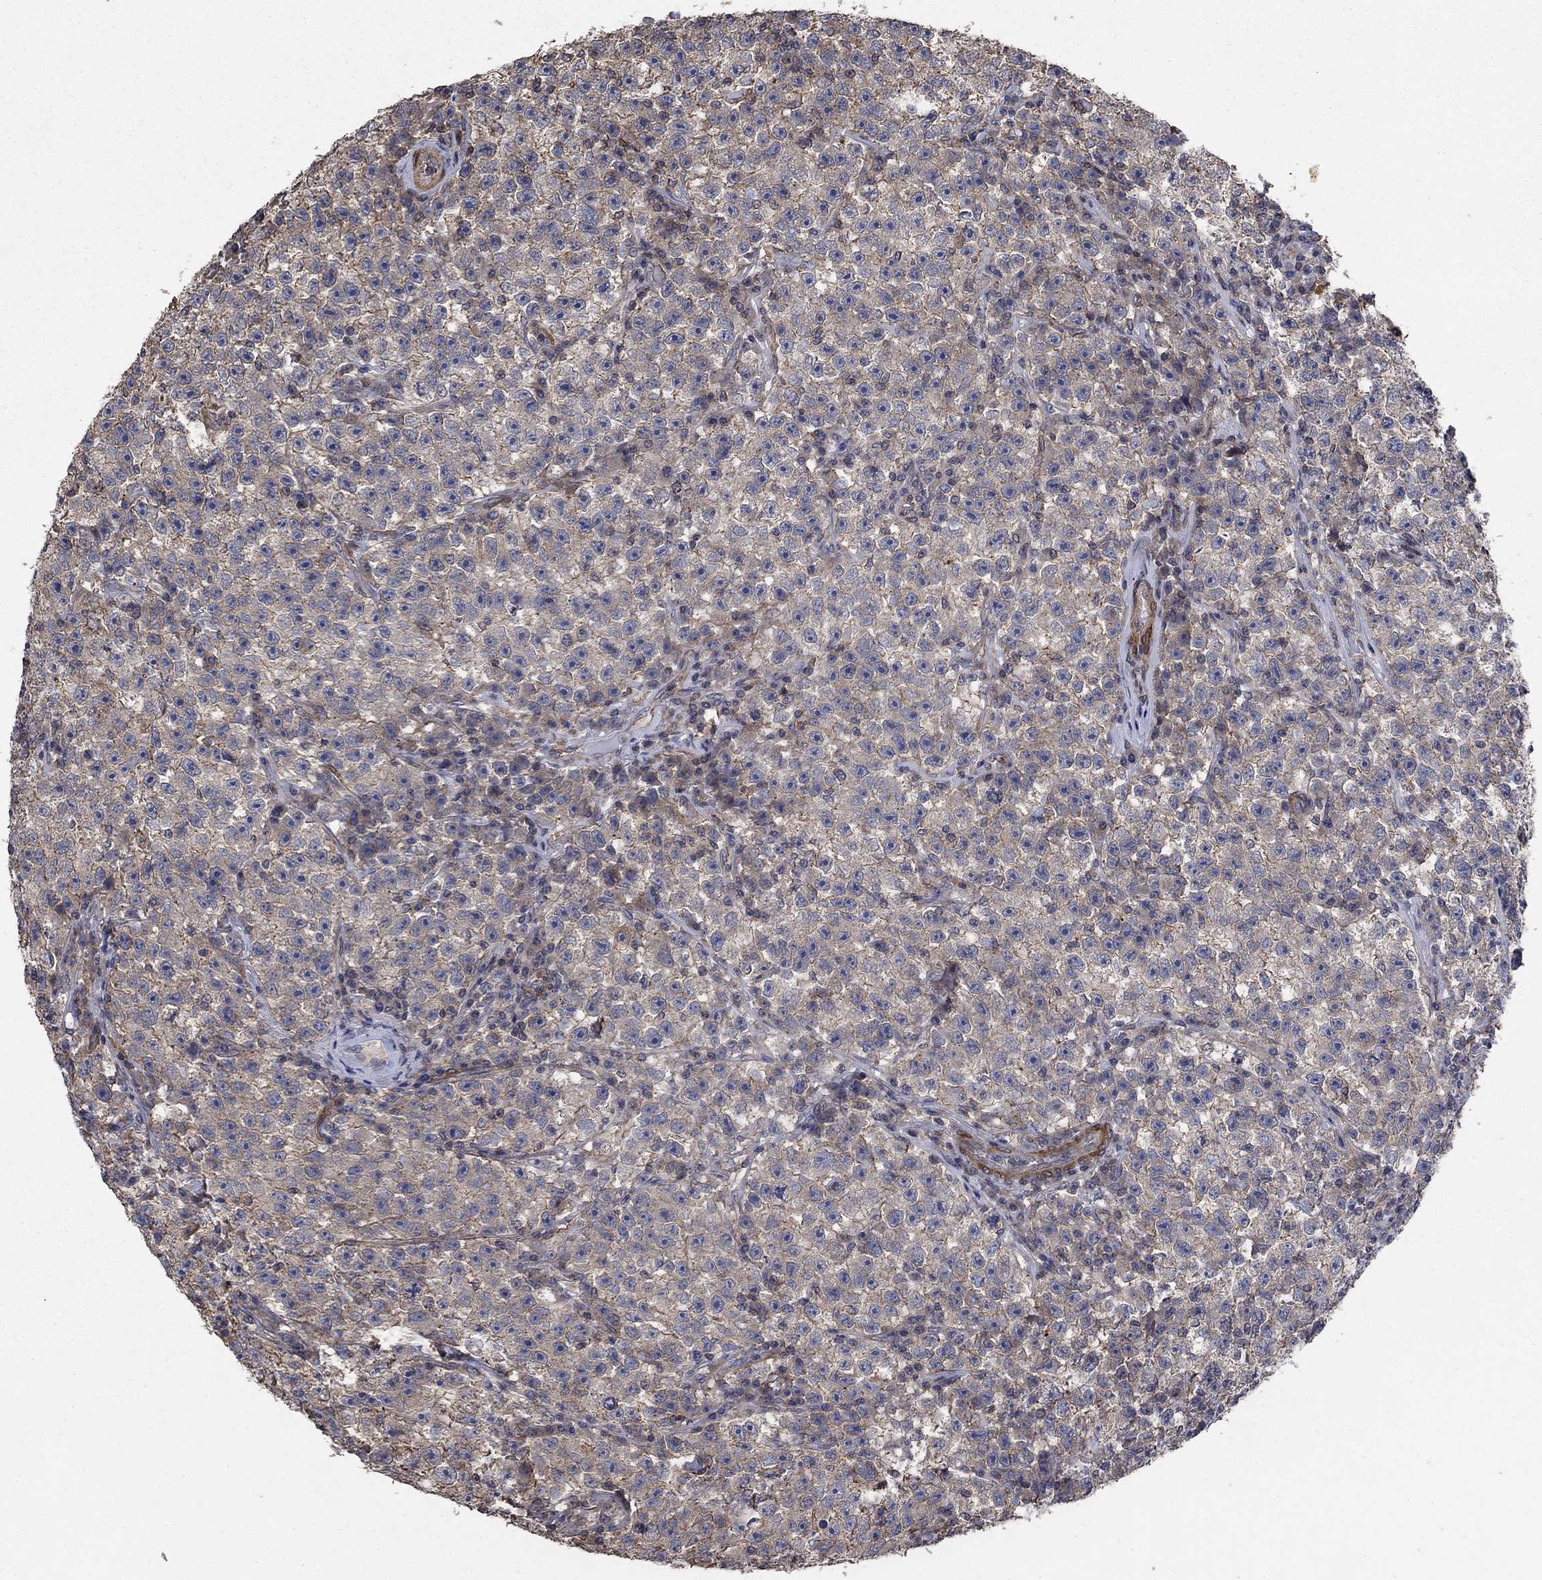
{"staining": {"intensity": "weak", "quantity": "25%-75%", "location": "cytoplasmic/membranous"}, "tissue": "testis cancer", "cell_type": "Tumor cells", "image_type": "cancer", "snomed": [{"axis": "morphology", "description": "Seminoma, NOS"}, {"axis": "topography", "description": "Testis"}], "caption": "This is a micrograph of immunohistochemistry (IHC) staining of seminoma (testis), which shows weak expression in the cytoplasmic/membranous of tumor cells.", "gene": "PDE3A", "patient": {"sex": "male", "age": 22}}